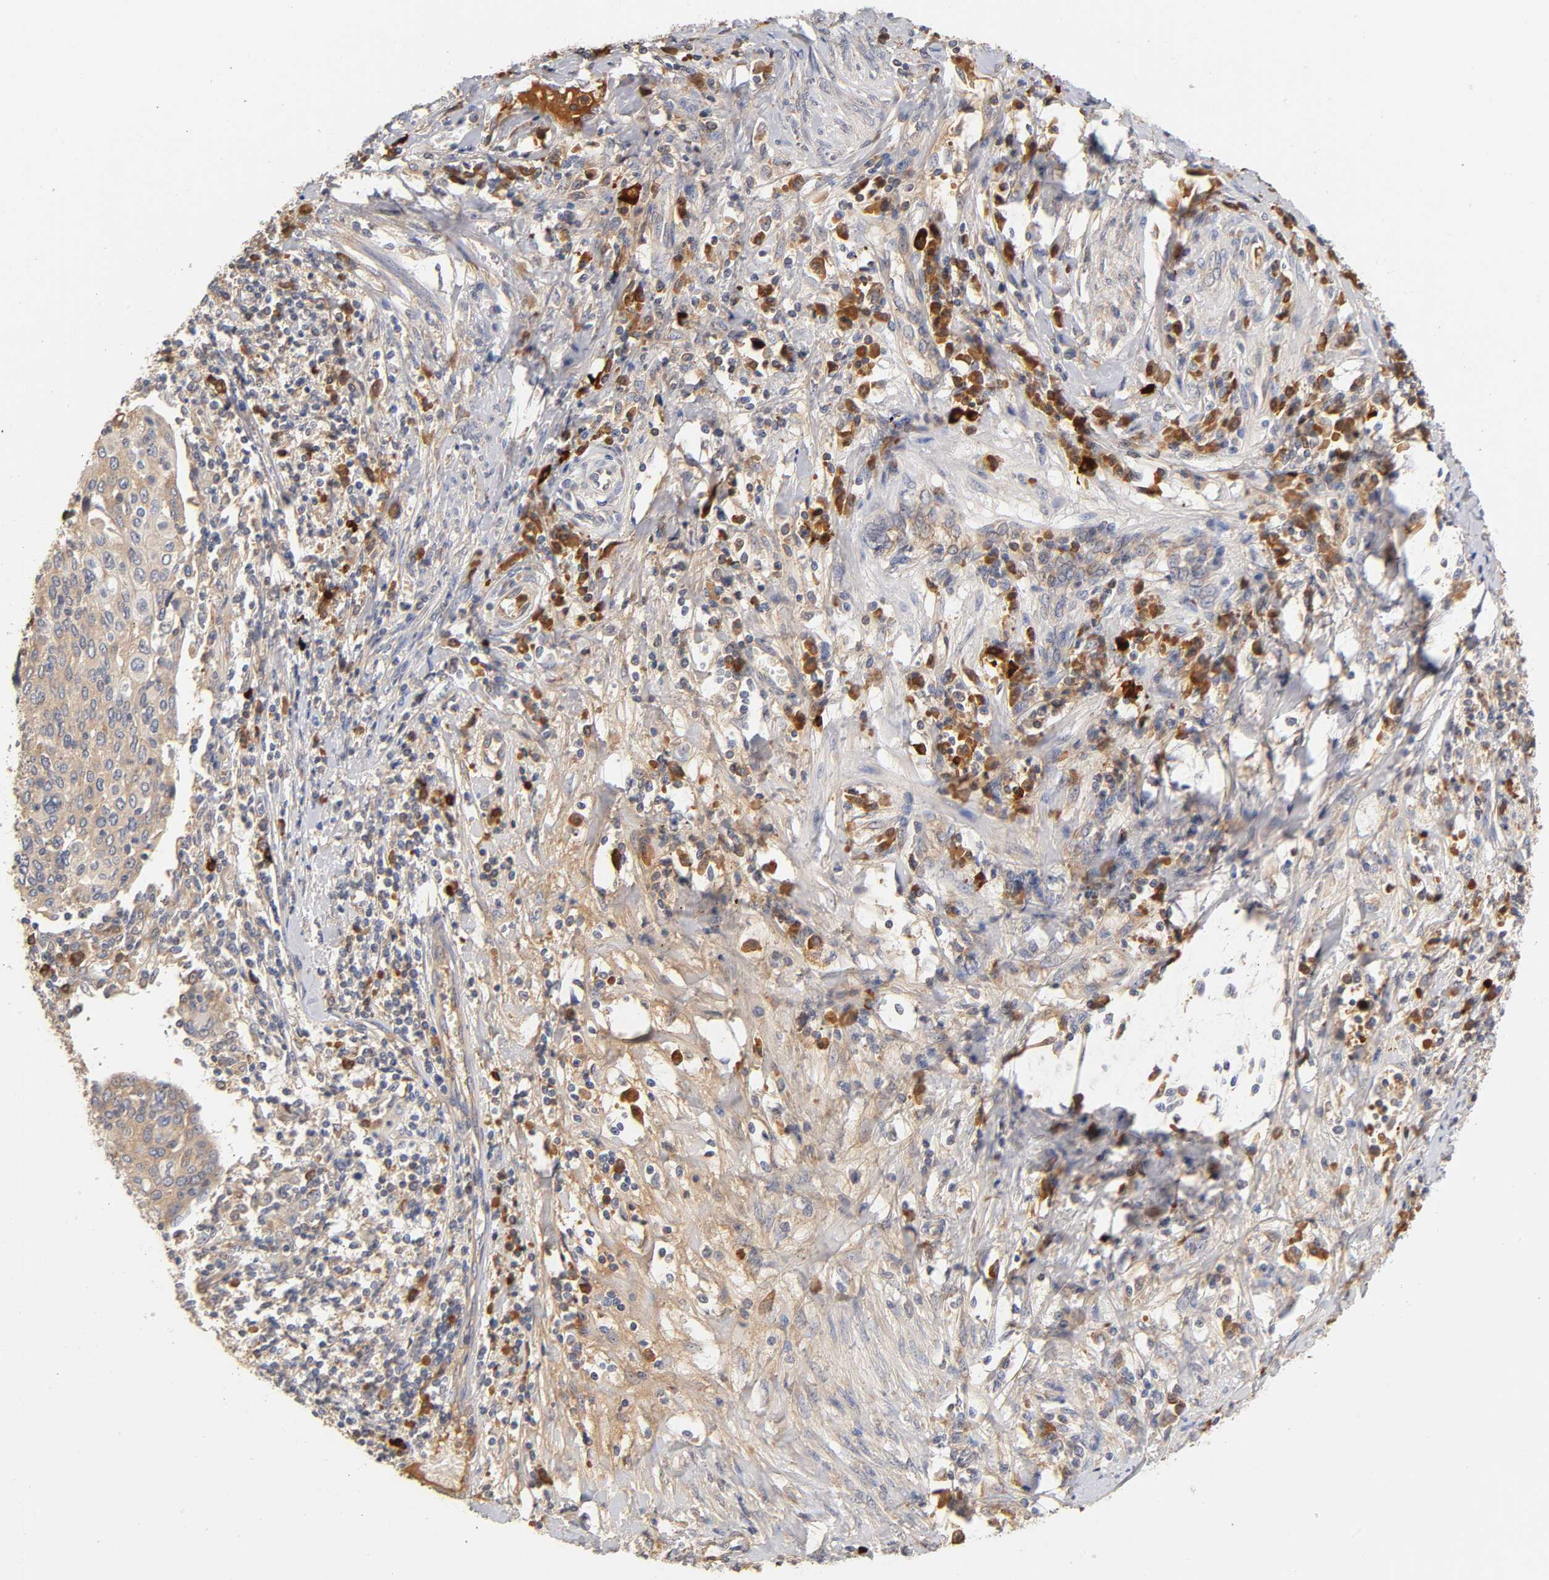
{"staining": {"intensity": "moderate", "quantity": ">75%", "location": "cytoplasmic/membranous"}, "tissue": "cervical cancer", "cell_type": "Tumor cells", "image_type": "cancer", "snomed": [{"axis": "morphology", "description": "Squamous cell carcinoma, NOS"}, {"axis": "topography", "description": "Cervix"}], "caption": "Immunohistochemistry (IHC) staining of cervical cancer, which exhibits medium levels of moderate cytoplasmic/membranous staining in about >75% of tumor cells indicating moderate cytoplasmic/membranous protein expression. The staining was performed using DAB (brown) for protein detection and nuclei were counterstained in hematoxylin (blue).", "gene": "RPS29", "patient": {"sex": "female", "age": 40}}